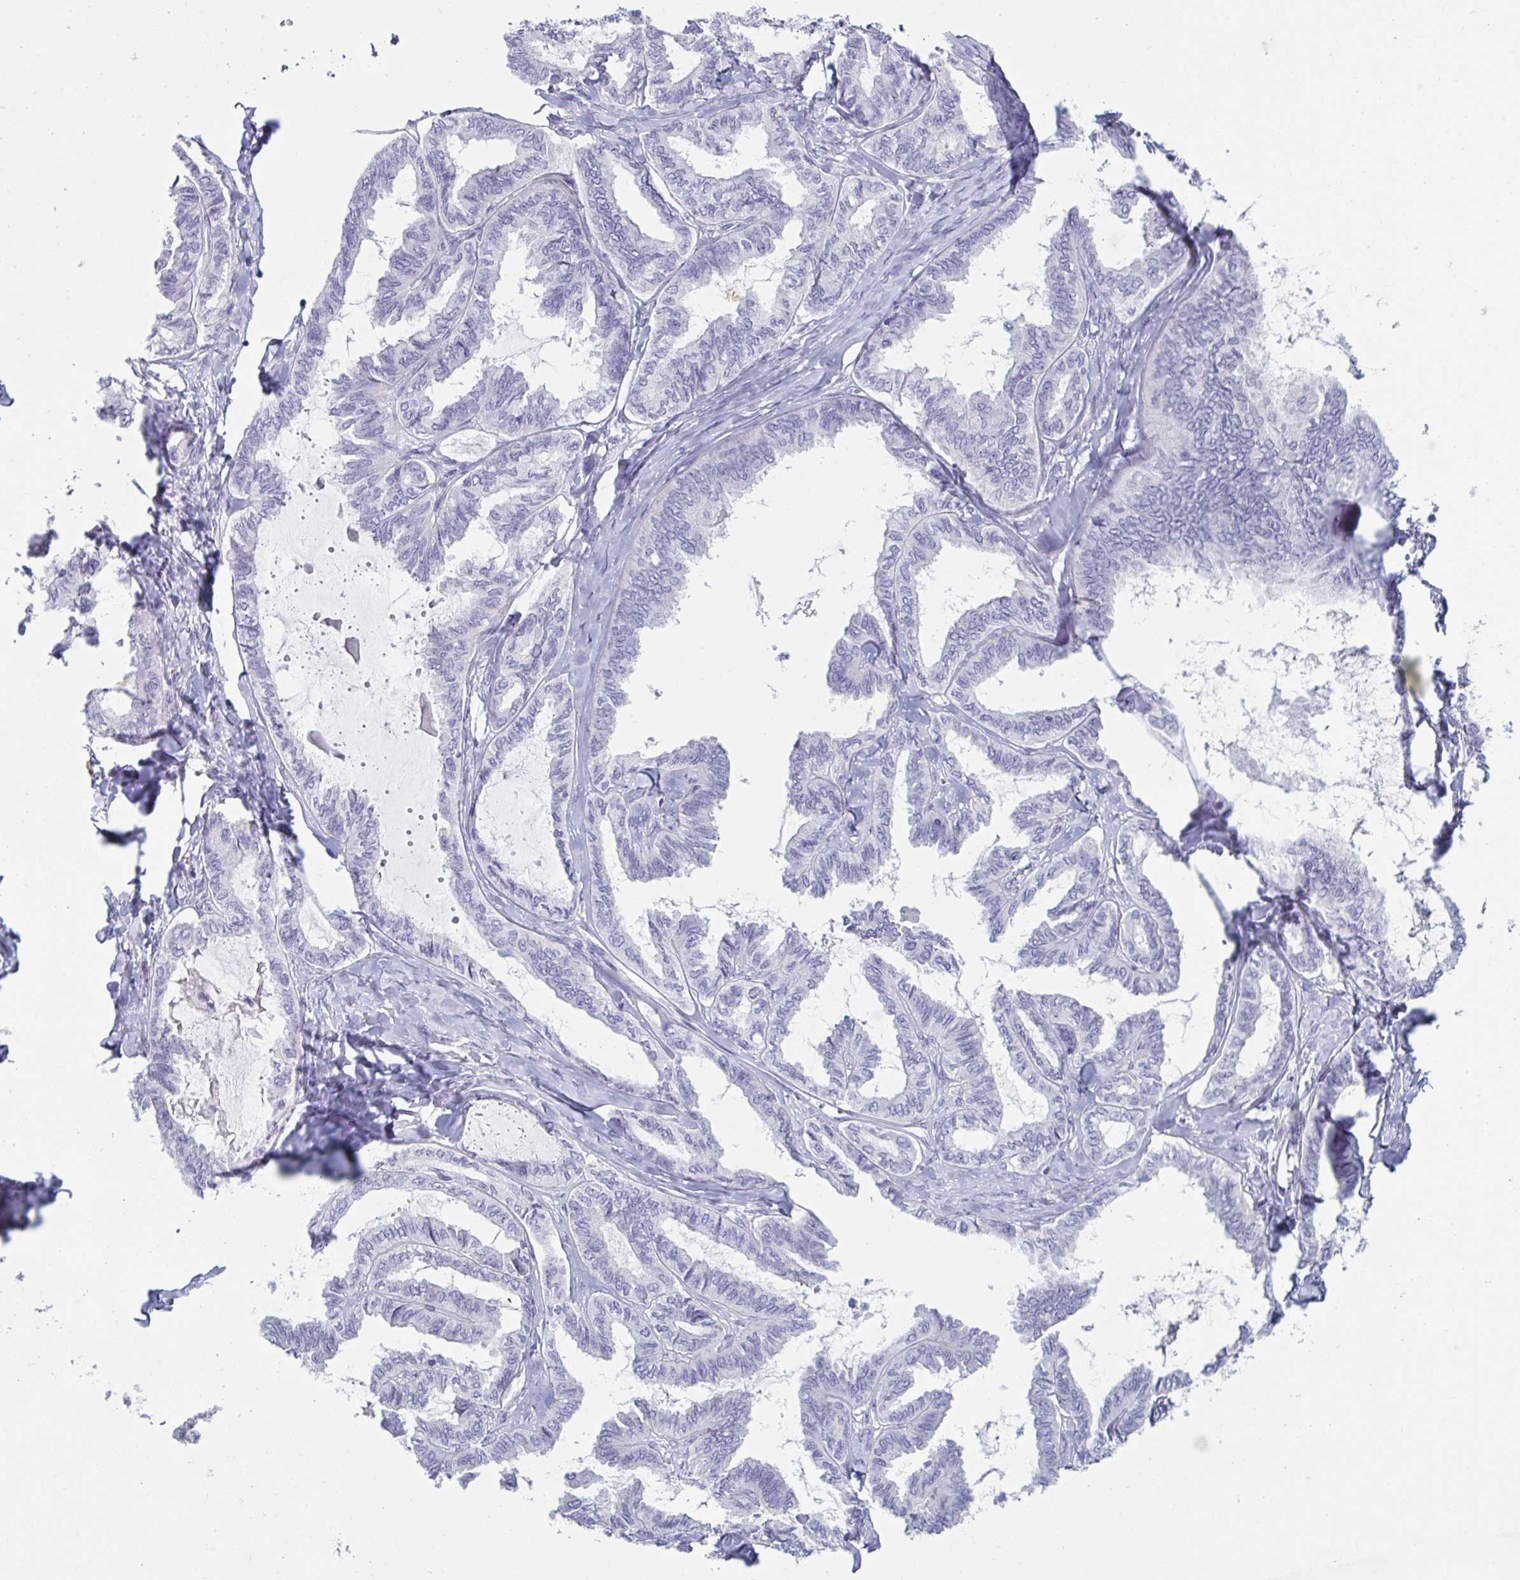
{"staining": {"intensity": "negative", "quantity": "none", "location": "none"}, "tissue": "ovarian cancer", "cell_type": "Tumor cells", "image_type": "cancer", "snomed": [{"axis": "morphology", "description": "Carcinoma, endometroid"}, {"axis": "topography", "description": "Ovary"}], "caption": "Immunohistochemistry photomicrograph of human ovarian cancer stained for a protein (brown), which shows no staining in tumor cells. (IHC, brightfield microscopy, high magnification).", "gene": "OR5P3", "patient": {"sex": "female", "age": 70}}